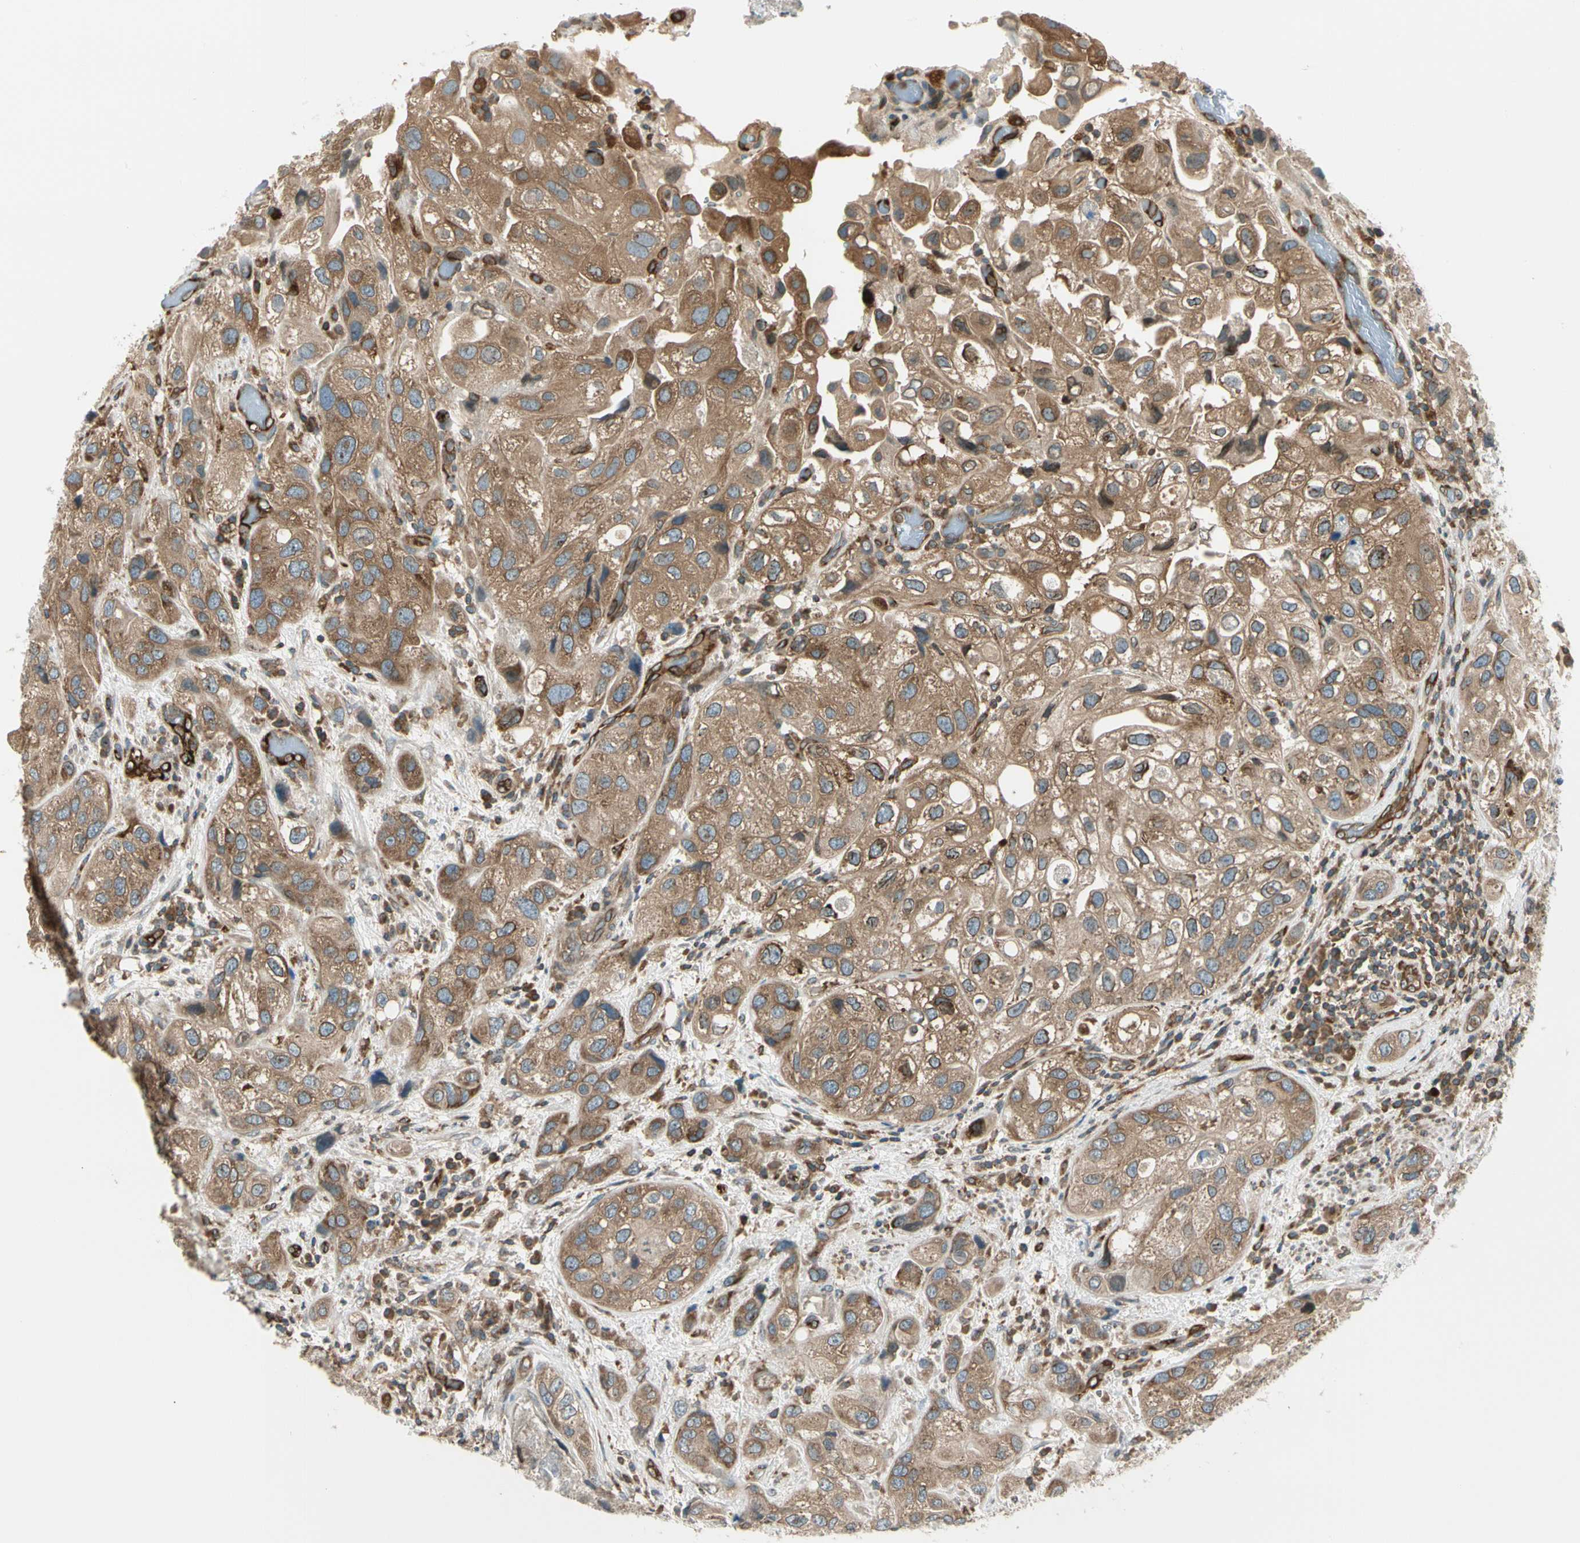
{"staining": {"intensity": "moderate", "quantity": ">75%", "location": "cytoplasmic/membranous"}, "tissue": "urothelial cancer", "cell_type": "Tumor cells", "image_type": "cancer", "snomed": [{"axis": "morphology", "description": "Urothelial carcinoma, High grade"}, {"axis": "topography", "description": "Urinary bladder"}], "caption": "Immunohistochemistry (IHC) staining of urothelial cancer, which shows medium levels of moderate cytoplasmic/membranous expression in about >75% of tumor cells indicating moderate cytoplasmic/membranous protein staining. The staining was performed using DAB (brown) for protein detection and nuclei were counterstained in hematoxylin (blue).", "gene": "TRIO", "patient": {"sex": "female", "age": 64}}